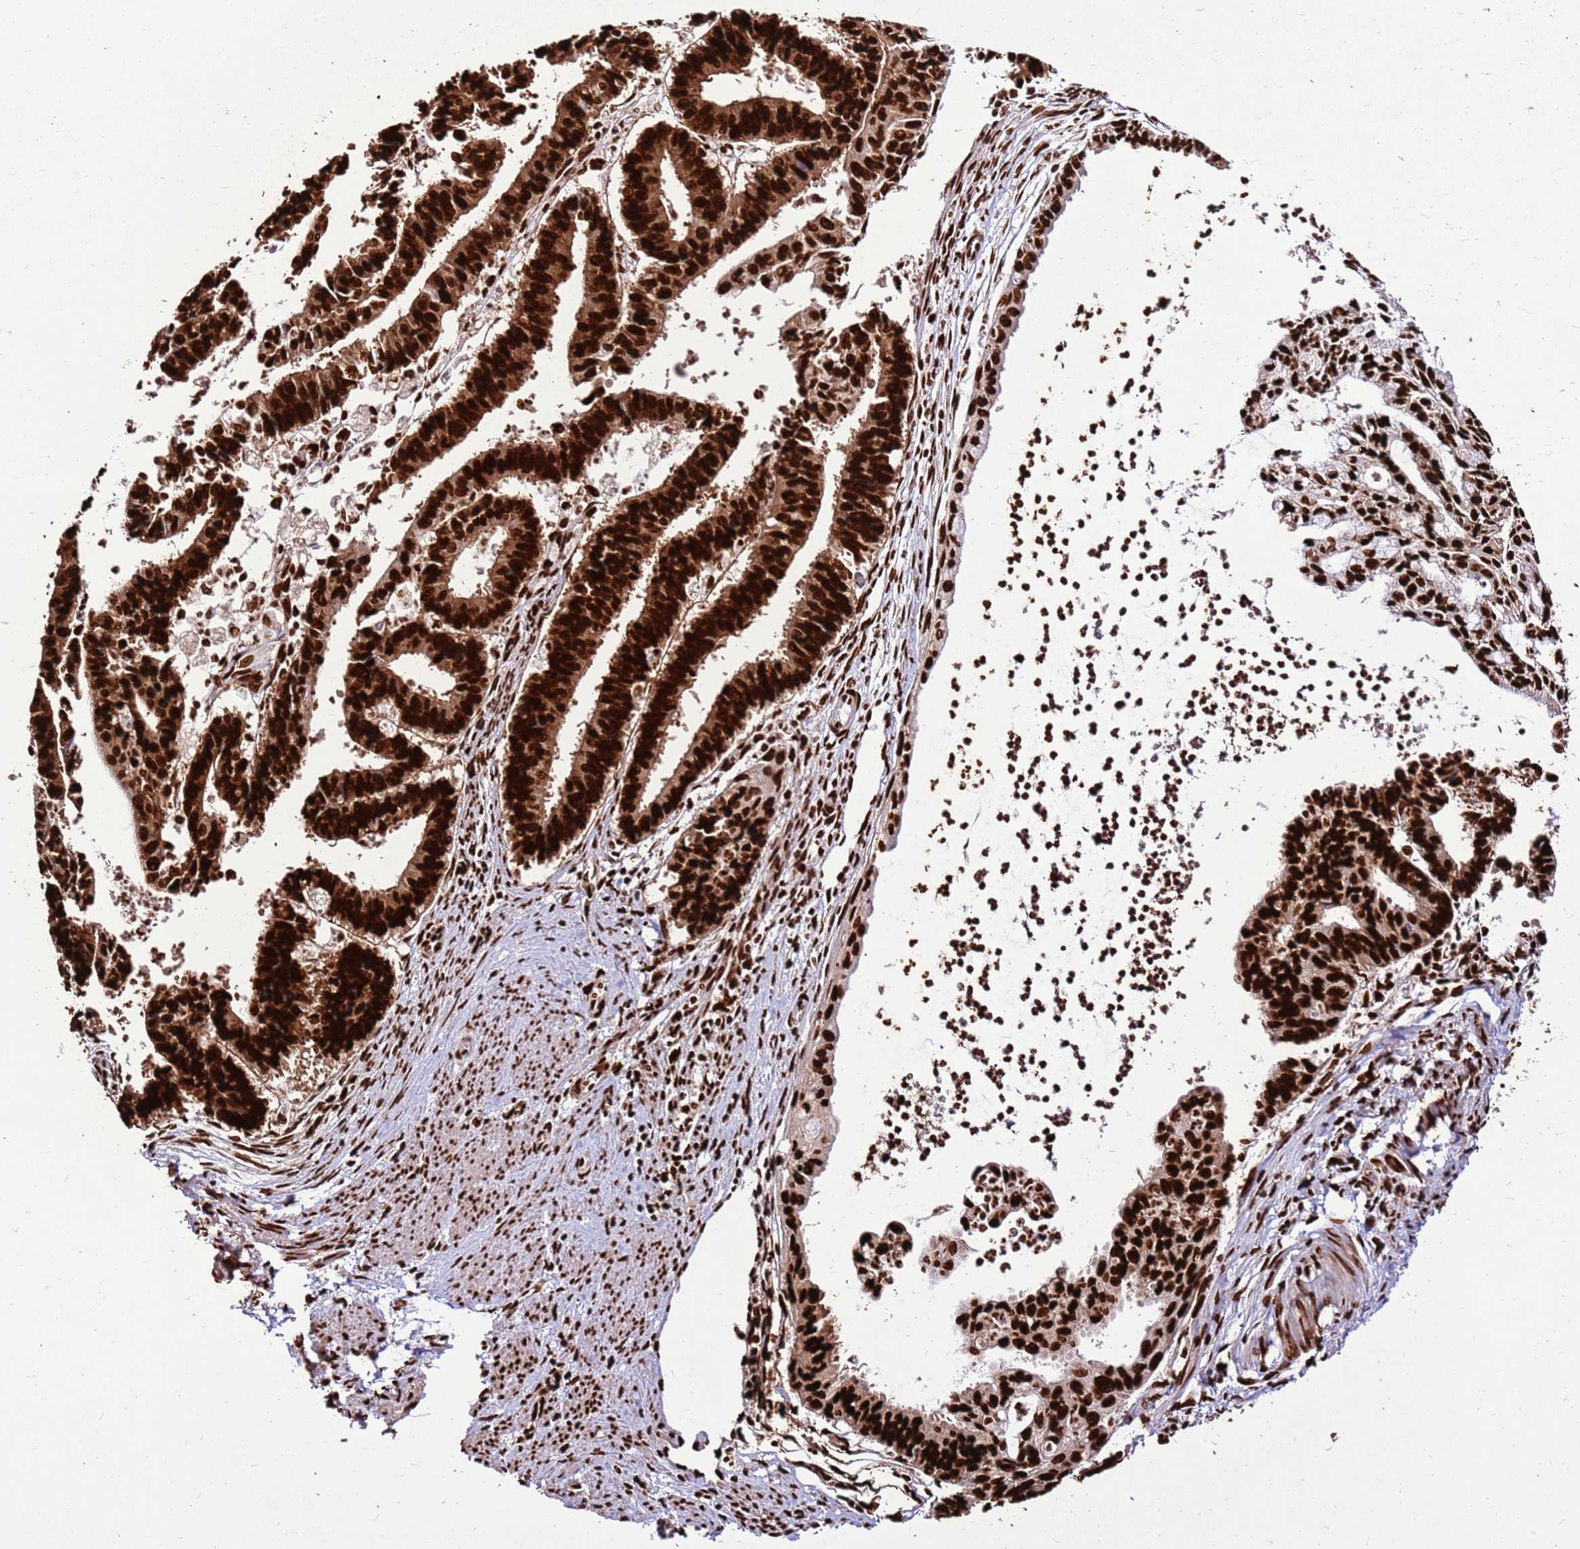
{"staining": {"intensity": "strong", "quantity": ">75%", "location": "nuclear"}, "tissue": "endometrial cancer", "cell_type": "Tumor cells", "image_type": "cancer", "snomed": [{"axis": "morphology", "description": "Adenocarcinoma, NOS"}, {"axis": "topography", "description": "Endometrium"}], "caption": "Protein expression analysis of endometrial adenocarcinoma exhibits strong nuclear expression in about >75% of tumor cells. (Brightfield microscopy of DAB IHC at high magnification).", "gene": "HNRNPAB", "patient": {"sex": "female", "age": 73}}